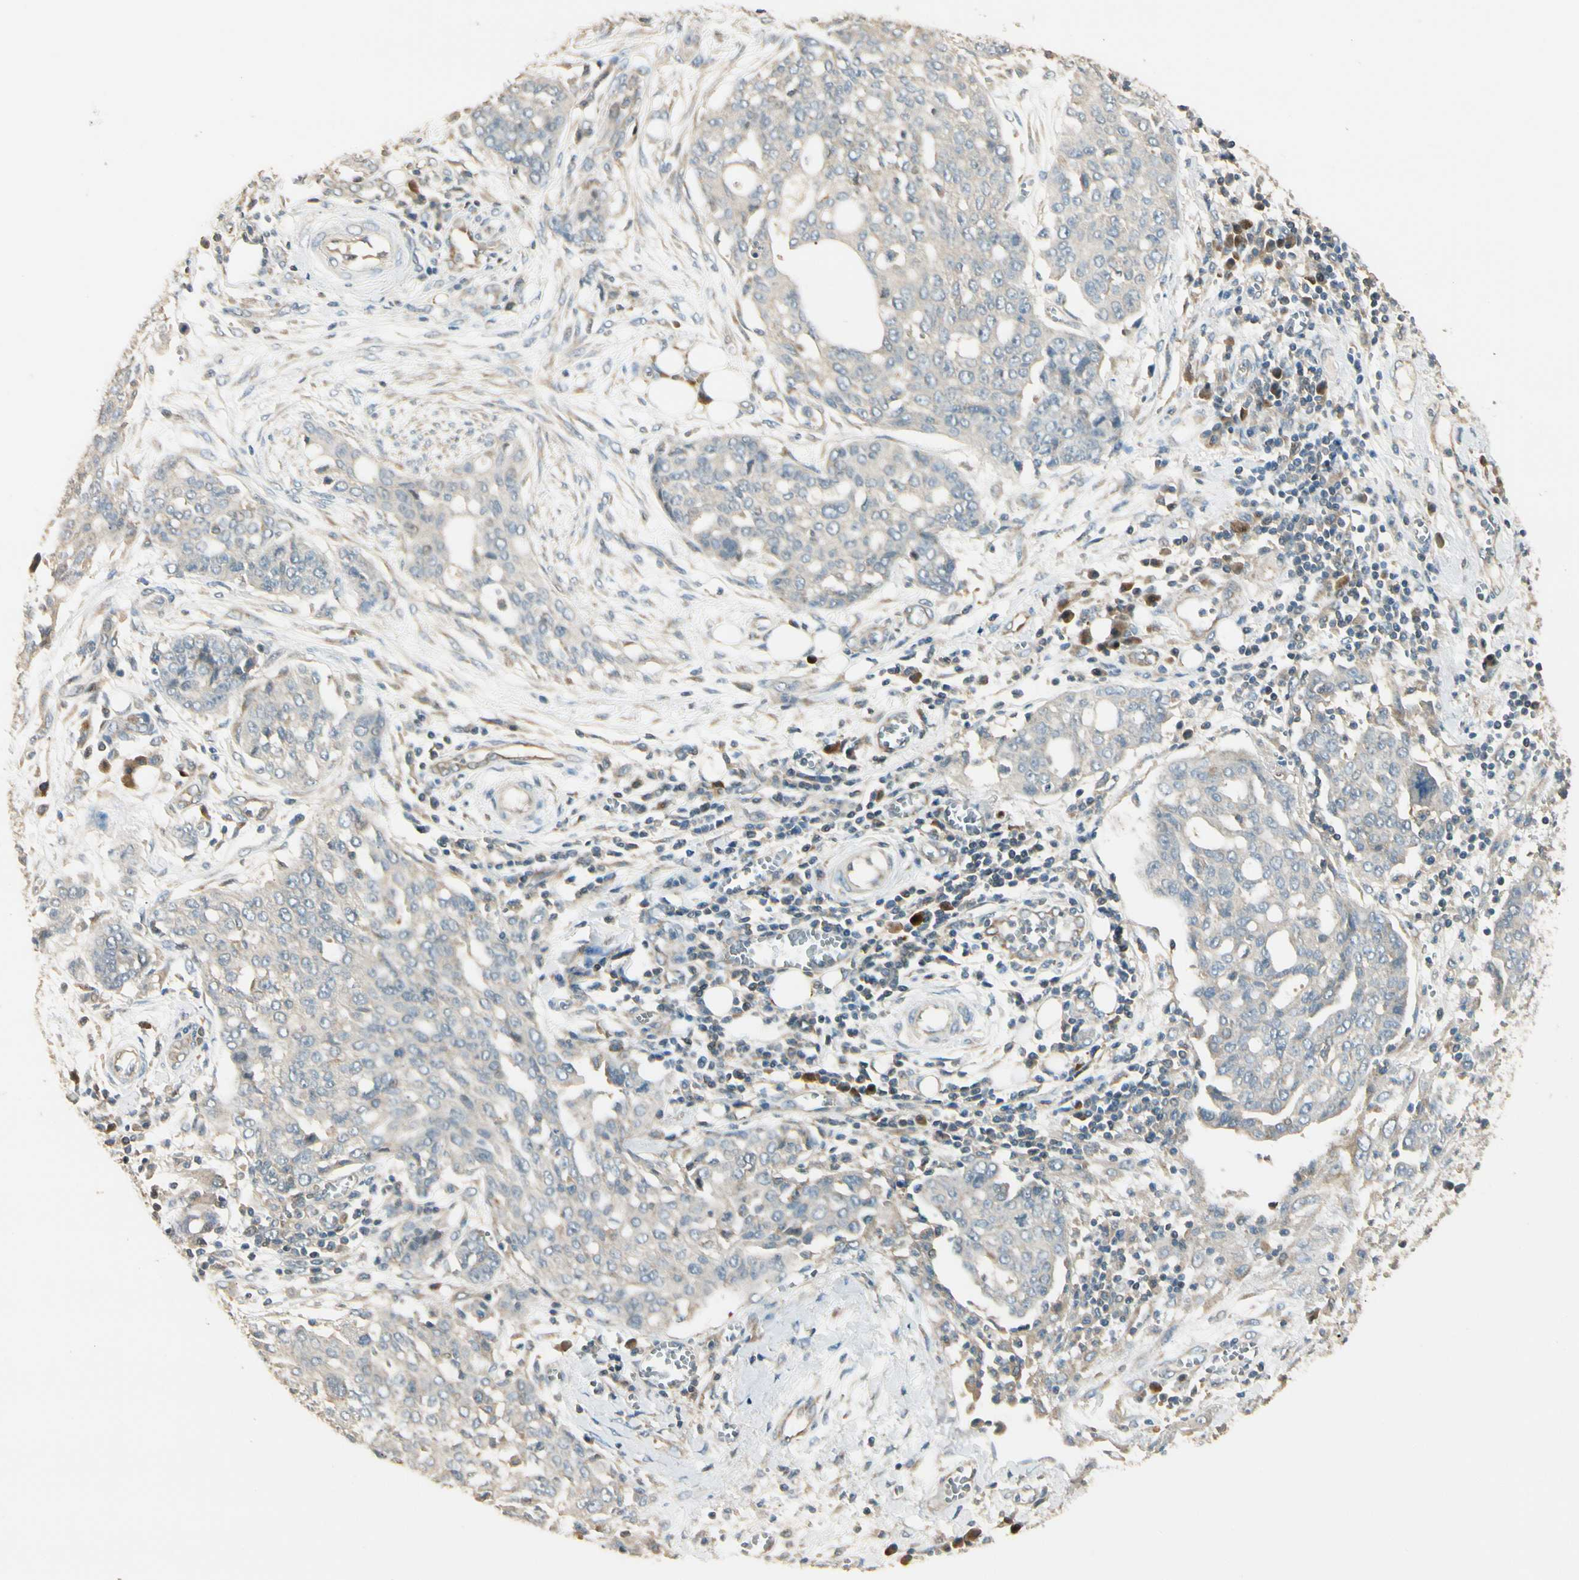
{"staining": {"intensity": "weak", "quantity": "25%-75%", "location": "cytoplasmic/membranous"}, "tissue": "ovarian cancer", "cell_type": "Tumor cells", "image_type": "cancer", "snomed": [{"axis": "morphology", "description": "Cystadenocarcinoma, serous, NOS"}, {"axis": "topography", "description": "Soft tissue"}, {"axis": "topography", "description": "Ovary"}], "caption": "A brown stain labels weak cytoplasmic/membranous staining of a protein in serous cystadenocarcinoma (ovarian) tumor cells. (brown staining indicates protein expression, while blue staining denotes nuclei).", "gene": "PLXNA1", "patient": {"sex": "female", "age": 57}}